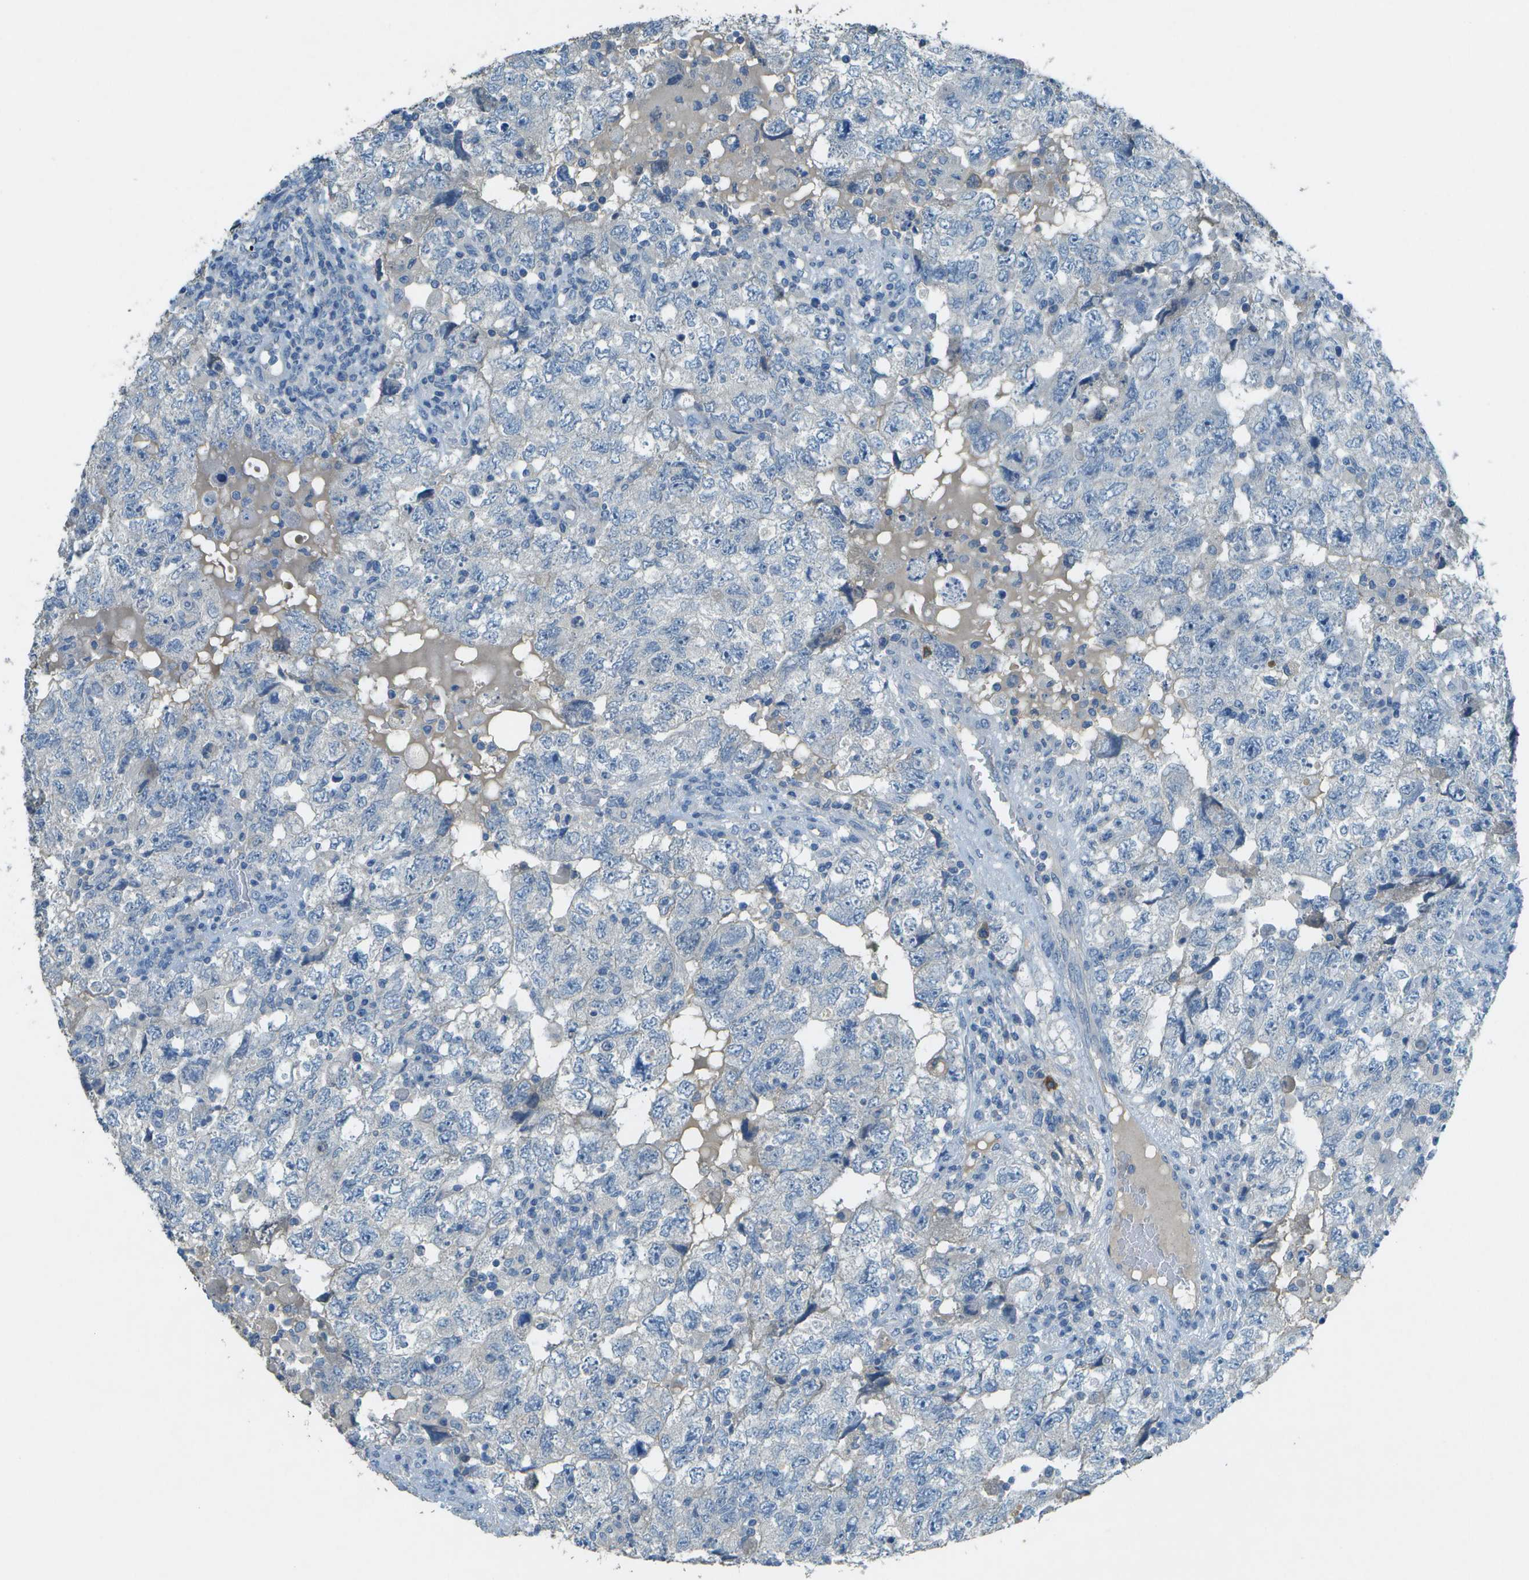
{"staining": {"intensity": "negative", "quantity": "none", "location": "none"}, "tissue": "testis cancer", "cell_type": "Tumor cells", "image_type": "cancer", "snomed": [{"axis": "morphology", "description": "Seminoma, NOS"}, {"axis": "topography", "description": "Testis"}], "caption": "The immunohistochemistry histopathology image has no significant expression in tumor cells of seminoma (testis) tissue.", "gene": "LGI2", "patient": {"sex": "male", "age": 22}}